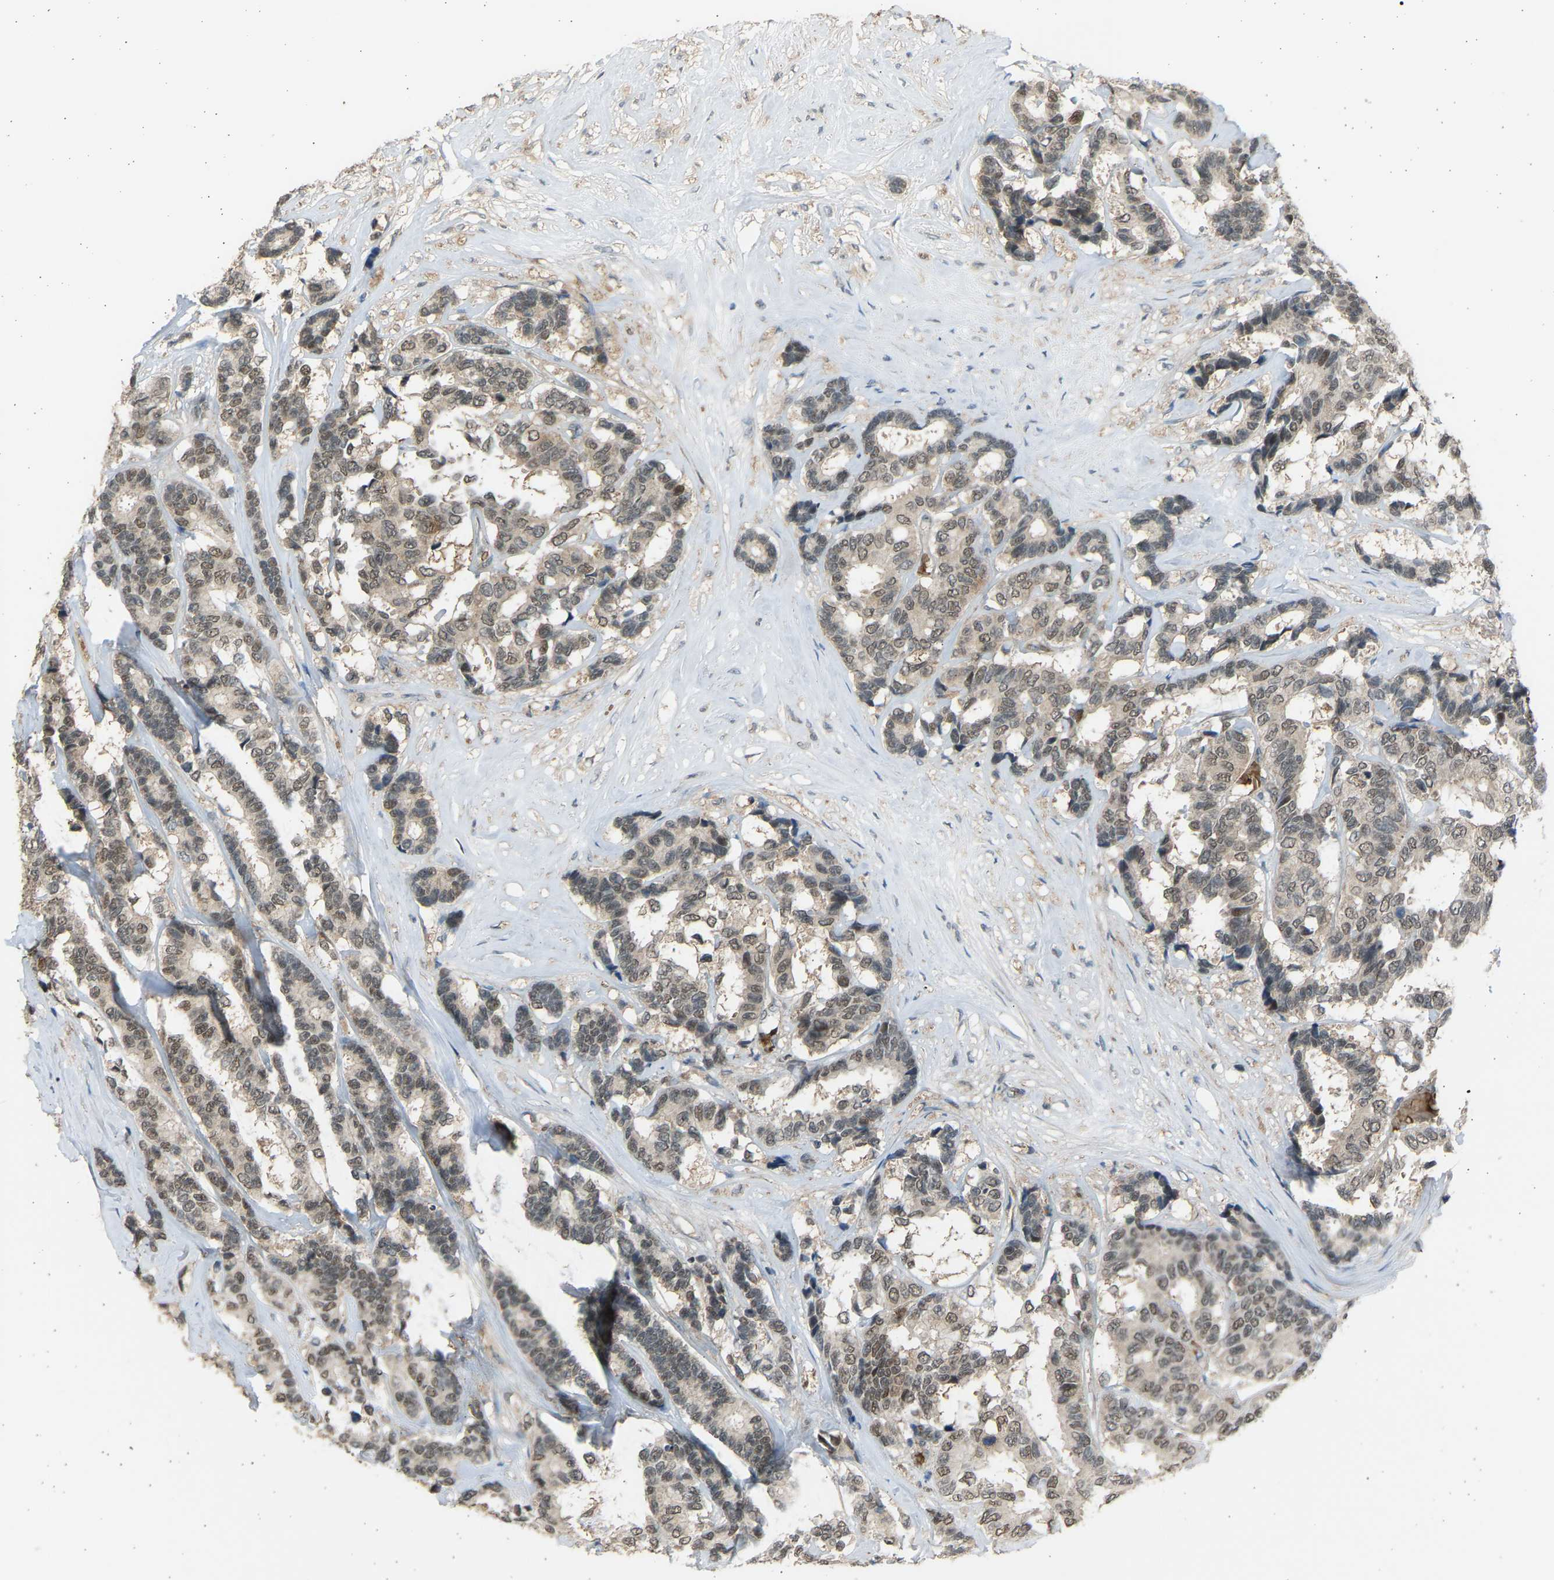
{"staining": {"intensity": "weak", "quantity": ">75%", "location": "cytoplasmic/membranous,nuclear"}, "tissue": "breast cancer", "cell_type": "Tumor cells", "image_type": "cancer", "snomed": [{"axis": "morphology", "description": "Duct carcinoma"}, {"axis": "topography", "description": "Breast"}], "caption": "Human breast cancer (infiltrating ductal carcinoma) stained with a brown dye reveals weak cytoplasmic/membranous and nuclear positive expression in about >75% of tumor cells.", "gene": "BIRC2", "patient": {"sex": "female", "age": 87}}